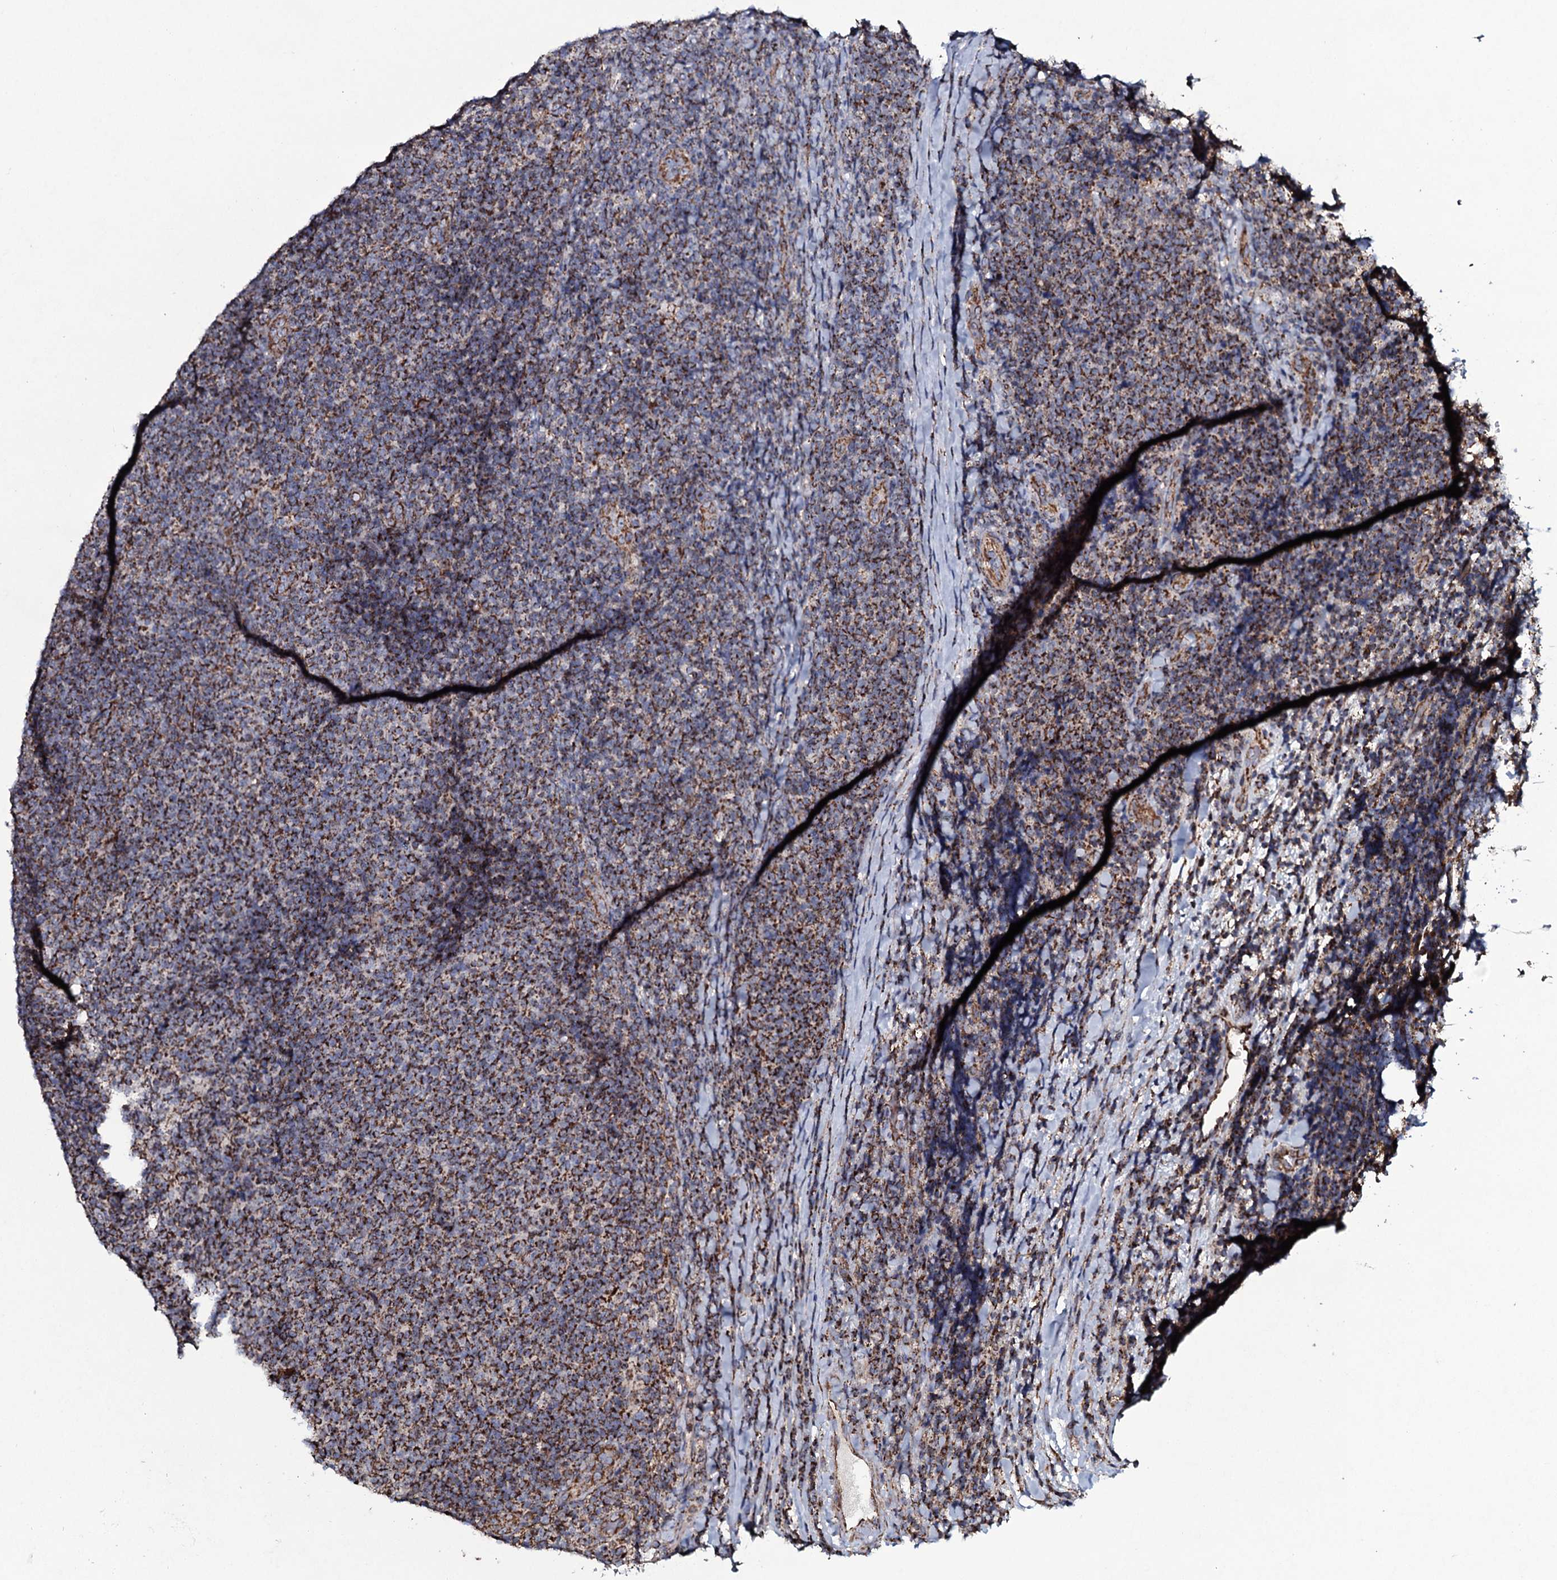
{"staining": {"intensity": "strong", "quantity": ">75%", "location": "cytoplasmic/membranous"}, "tissue": "lymphoma", "cell_type": "Tumor cells", "image_type": "cancer", "snomed": [{"axis": "morphology", "description": "Malignant lymphoma, non-Hodgkin's type, Low grade"}, {"axis": "topography", "description": "Lymph node"}], "caption": "Strong cytoplasmic/membranous protein staining is appreciated in approximately >75% of tumor cells in lymphoma.", "gene": "EVC2", "patient": {"sex": "male", "age": 66}}